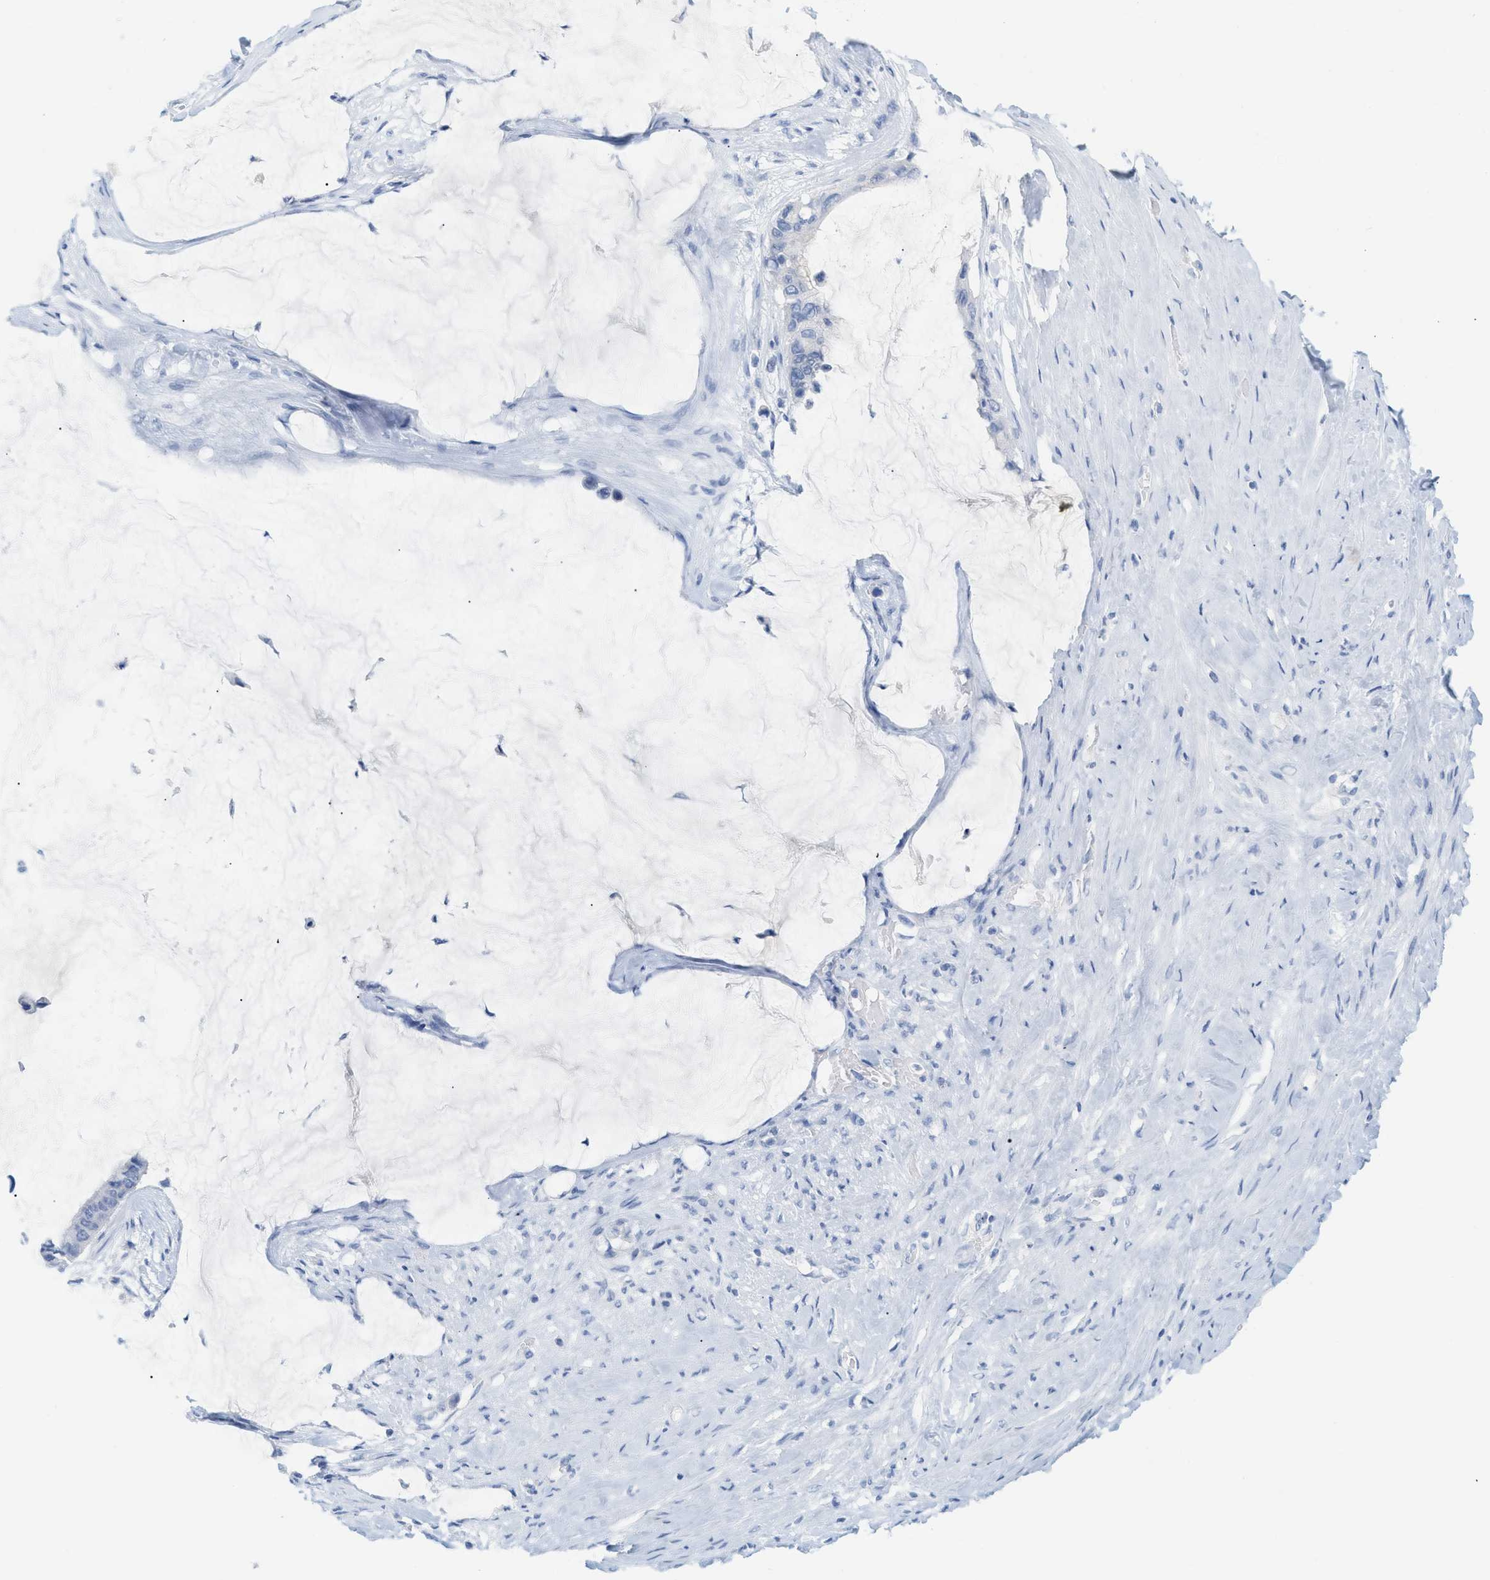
{"staining": {"intensity": "negative", "quantity": "none", "location": "none"}, "tissue": "pancreatic cancer", "cell_type": "Tumor cells", "image_type": "cancer", "snomed": [{"axis": "morphology", "description": "Adenocarcinoma, NOS"}, {"axis": "topography", "description": "Pancreas"}], "caption": "Pancreatic cancer stained for a protein using immunohistochemistry (IHC) demonstrates no expression tumor cells.", "gene": "PAPPA", "patient": {"sex": "male", "age": 41}}